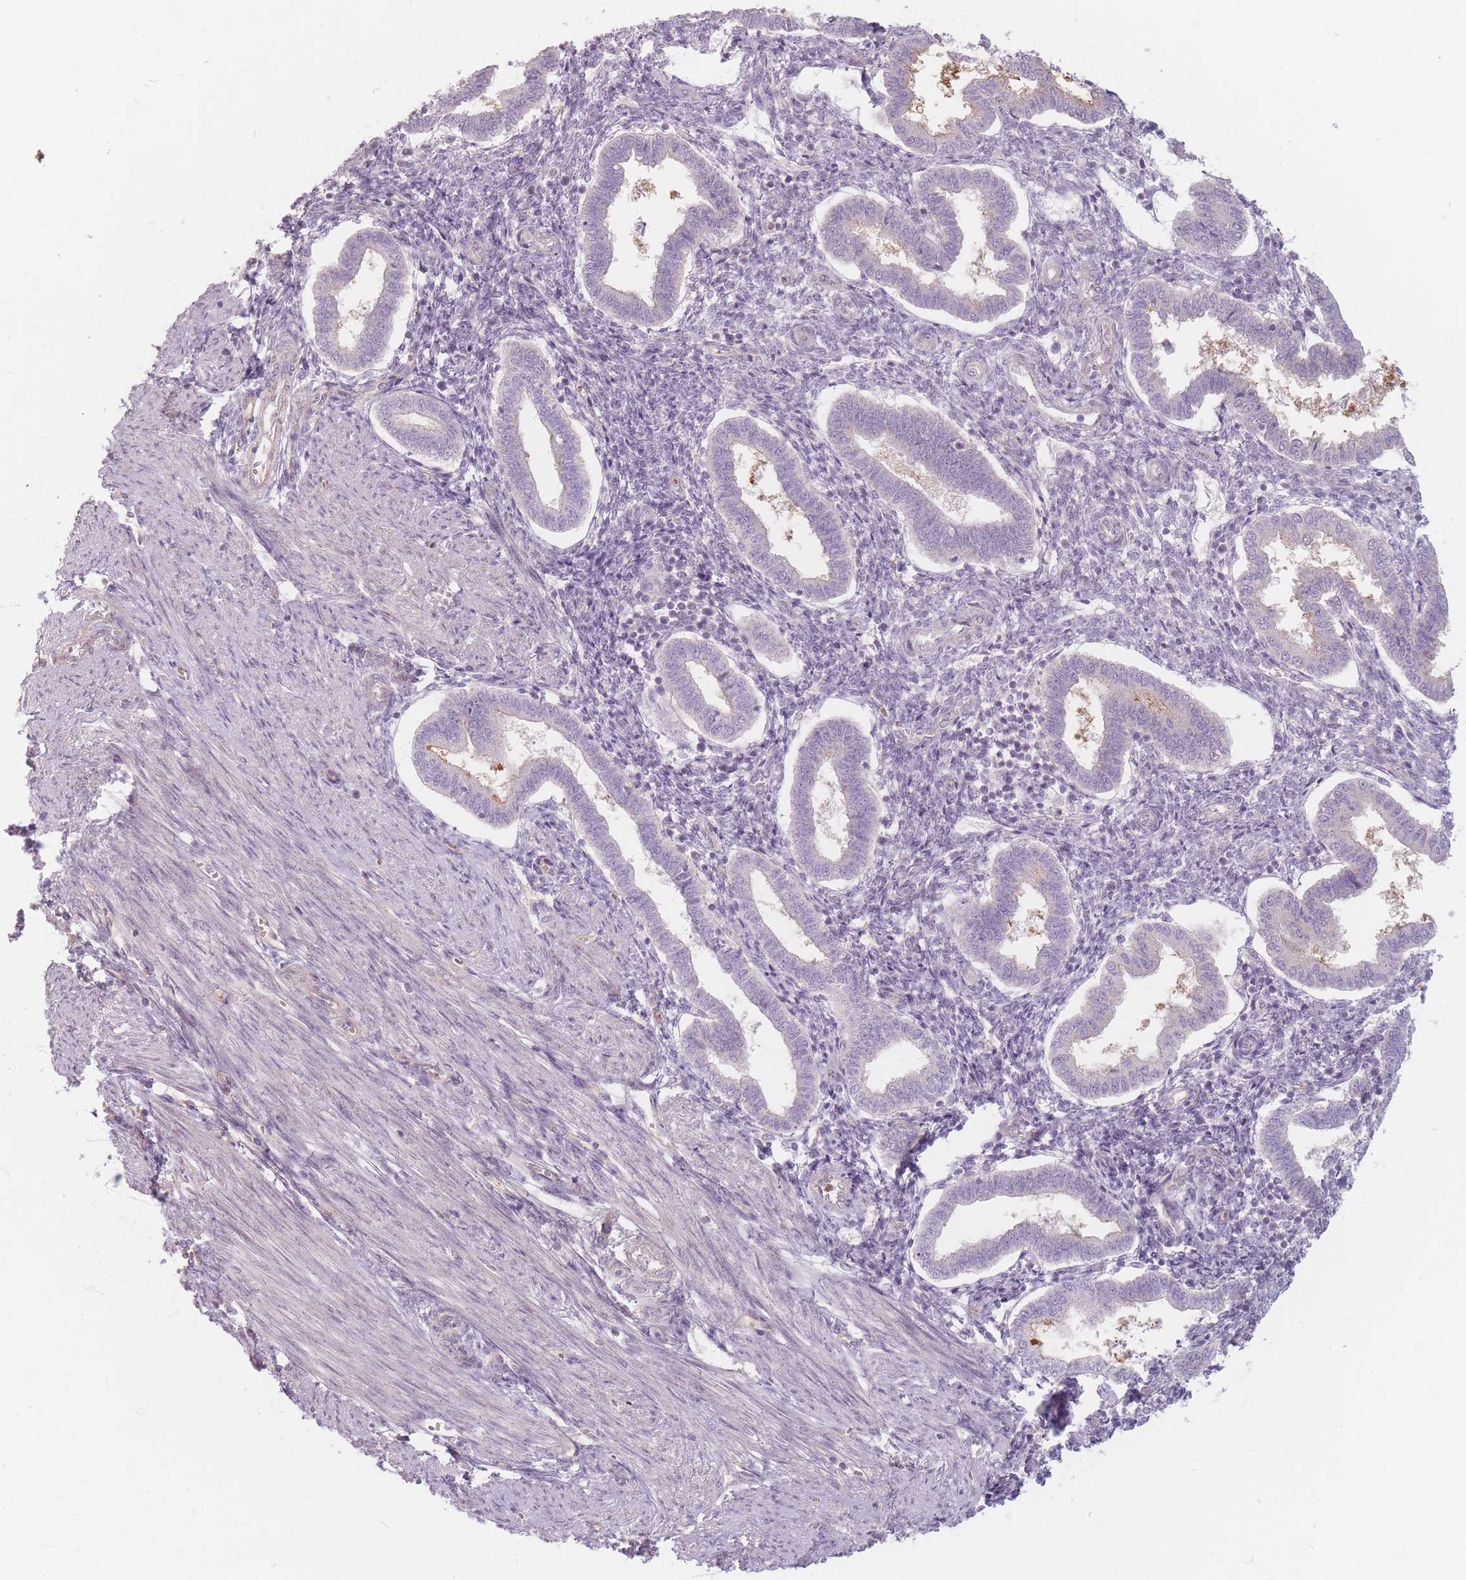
{"staining": {"intensity": "negative", "quantity": "none", "location": "none"}, "tissue": "endometrium", "cell_type": "Cells in endometrial stroma", "image_type": "normal", "snomed": [{"axis": "morphology", "description": "Normal tissue, NOS"}, {"axis": "topography", "description": "Endometrium"}], "caption": "Immunohistochemistry of normal endometrium reveals no positivity in cells in endometrial stroma.", "gene": "CHCHD7", "patient": {"sex": "female", "age": 24}}